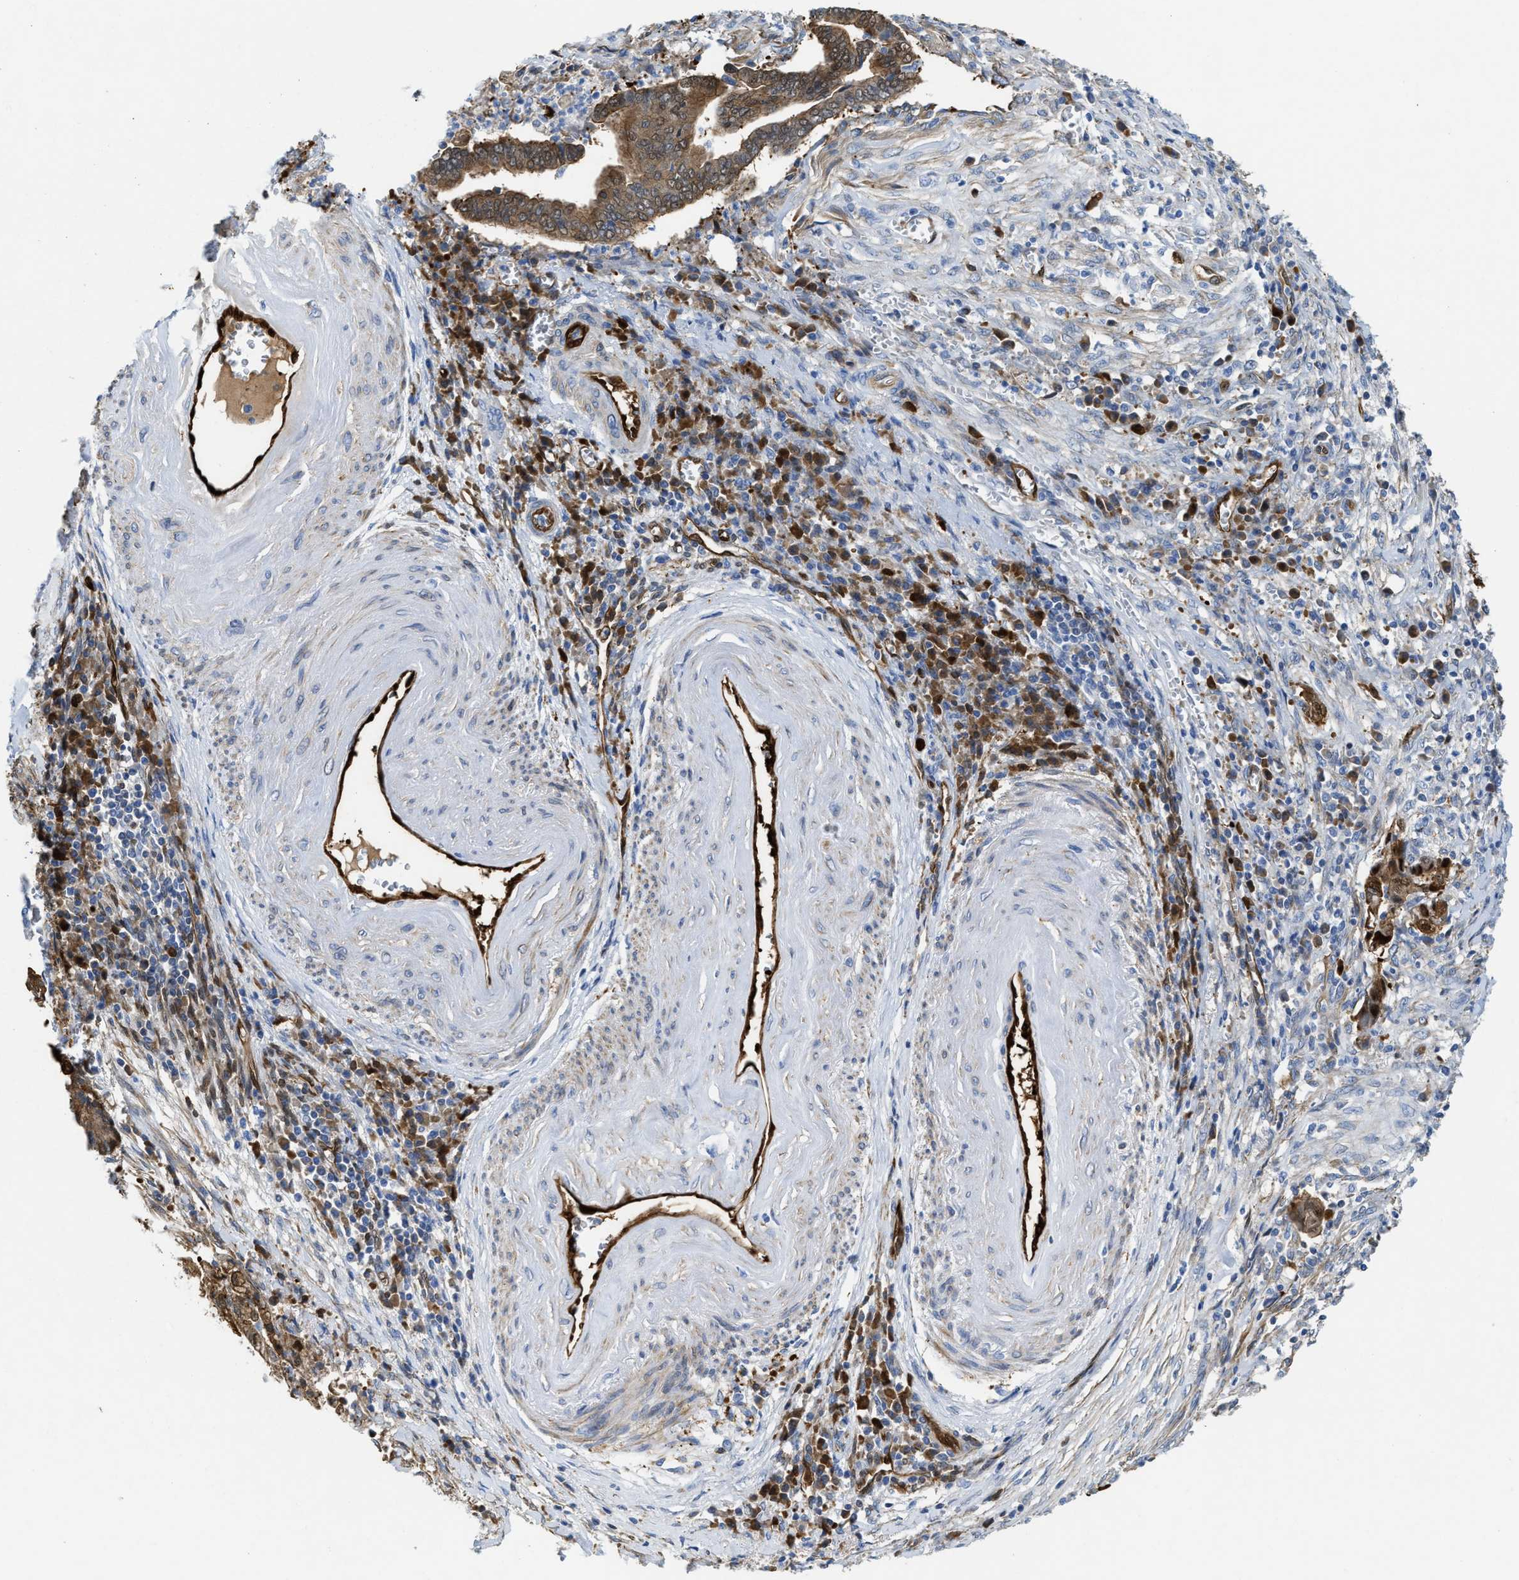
{"staining": {"intensity": "moderate", "quantity": ">75%", "location": "cytoplasmic/membranous,nuclear"}, "tissue": "cervical cancer", "cell_type": "Tumor cells", "image_type": "cancer", "snomed": [{"axis": "morphology", "description": "Adenocarcinoma, NOS"}, {"axis": "topography", "description": "Cervix"}], "caption": "Immunohistochemical staining of human cervical cancer exhibits moderate cytoplasmic/membranous and nuclear protein expression in about >75% of tumor cells. Immunohistochemistry (ihc) stains the protein of interest in brown and the nuclei are stained blue.", "gene": "ASS1", "patient": {"sex": "female", "age": 44}}